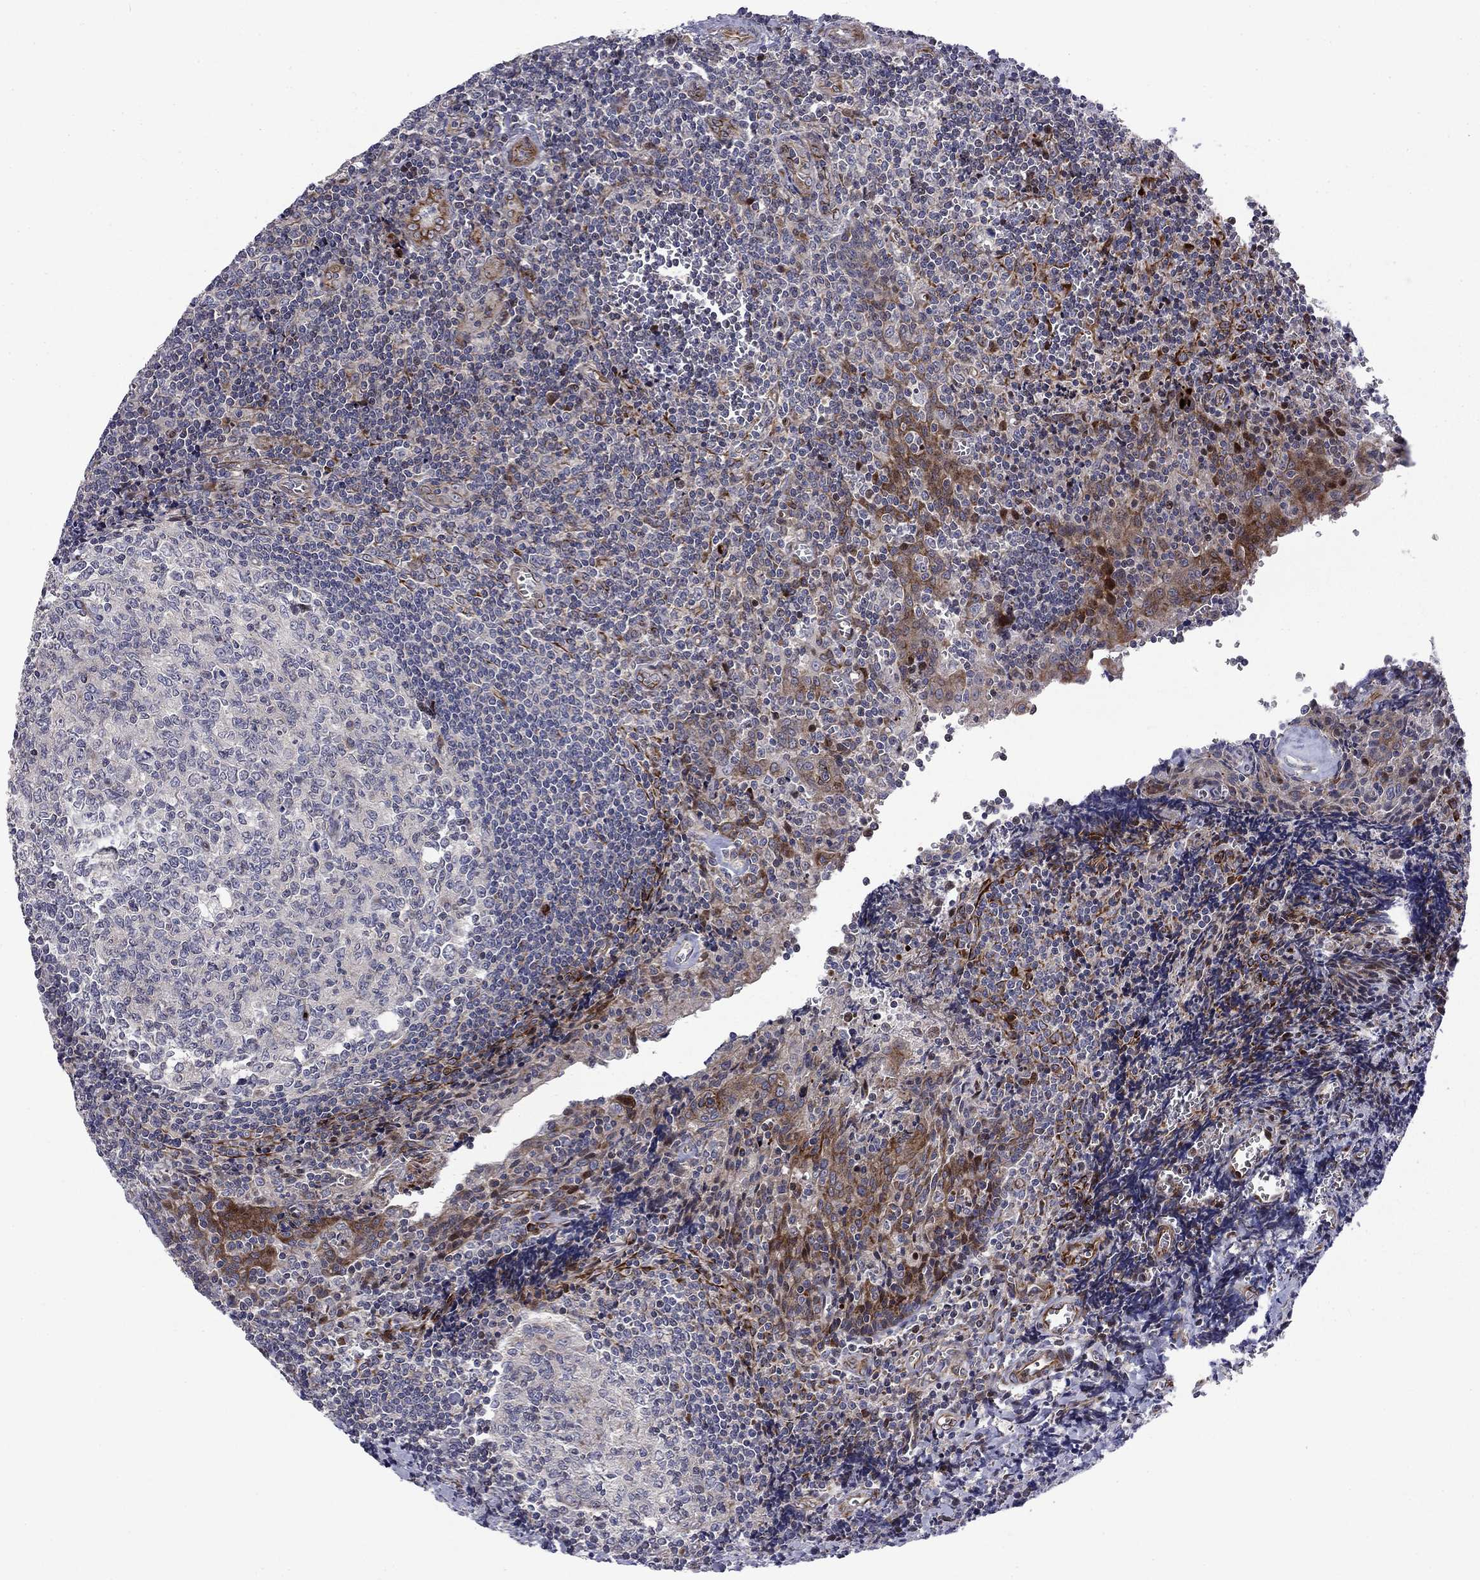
{"staining": {"intensity": "negative", "quantity": "none", "location": "none"}, "tissue": "tonsil", "cell_type": "Germinal center cells", "image_type": "normal", "snomed": [{"axis": "morphology", "description": "Normal tissue, NOS"}, {"axis": "morphology", "description": "Inflammation, NOS"}, {"axis": "topography", "description": "Tonsil"}], "caption": "Immunohistochemistry (IHC) micrograph of unremarkable tonsil stained for a protein (brown), which shows no positivity in germinal center cells.", "gene": "MIOS", "patient": {"sex": "female", "age": 31}}